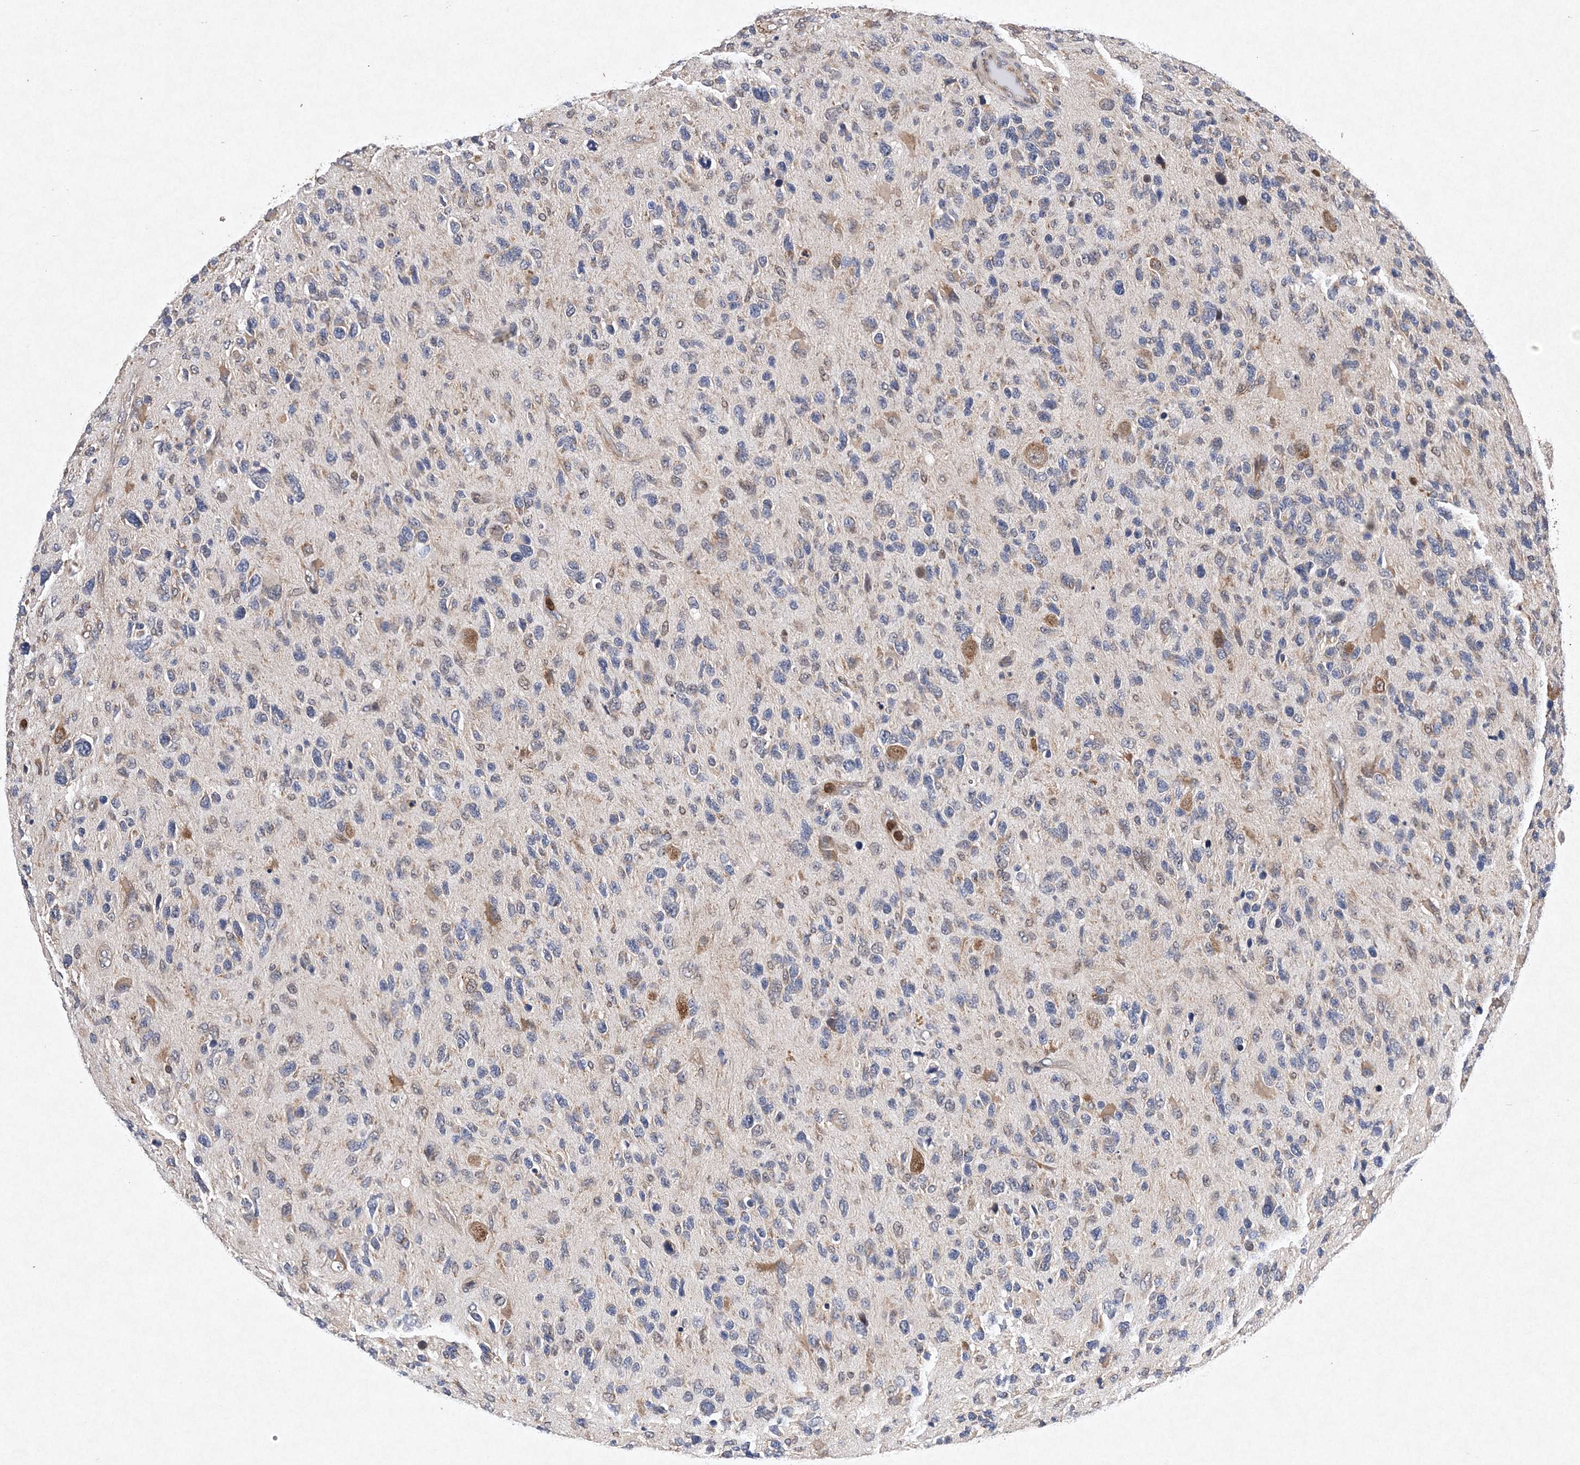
{"staining": {"intensity": "negative", "quantity": "none", "location": "none"}, "tissue": "glioma", "cell_type": "Tumor cells", "image_type": "cancer", "snomed": [{"axis": "morphology", "description": "Glioma, malignant, High grade"}, {"axis": "topography", "description": "Brain"}], "caption": "There is no significant staining in tumor cells of glioma. (DAB IHC visualized using brightfield microscopy, high magnification).", "gene": "PROSER1", "patient": {"sex": "female", "age": 58}}